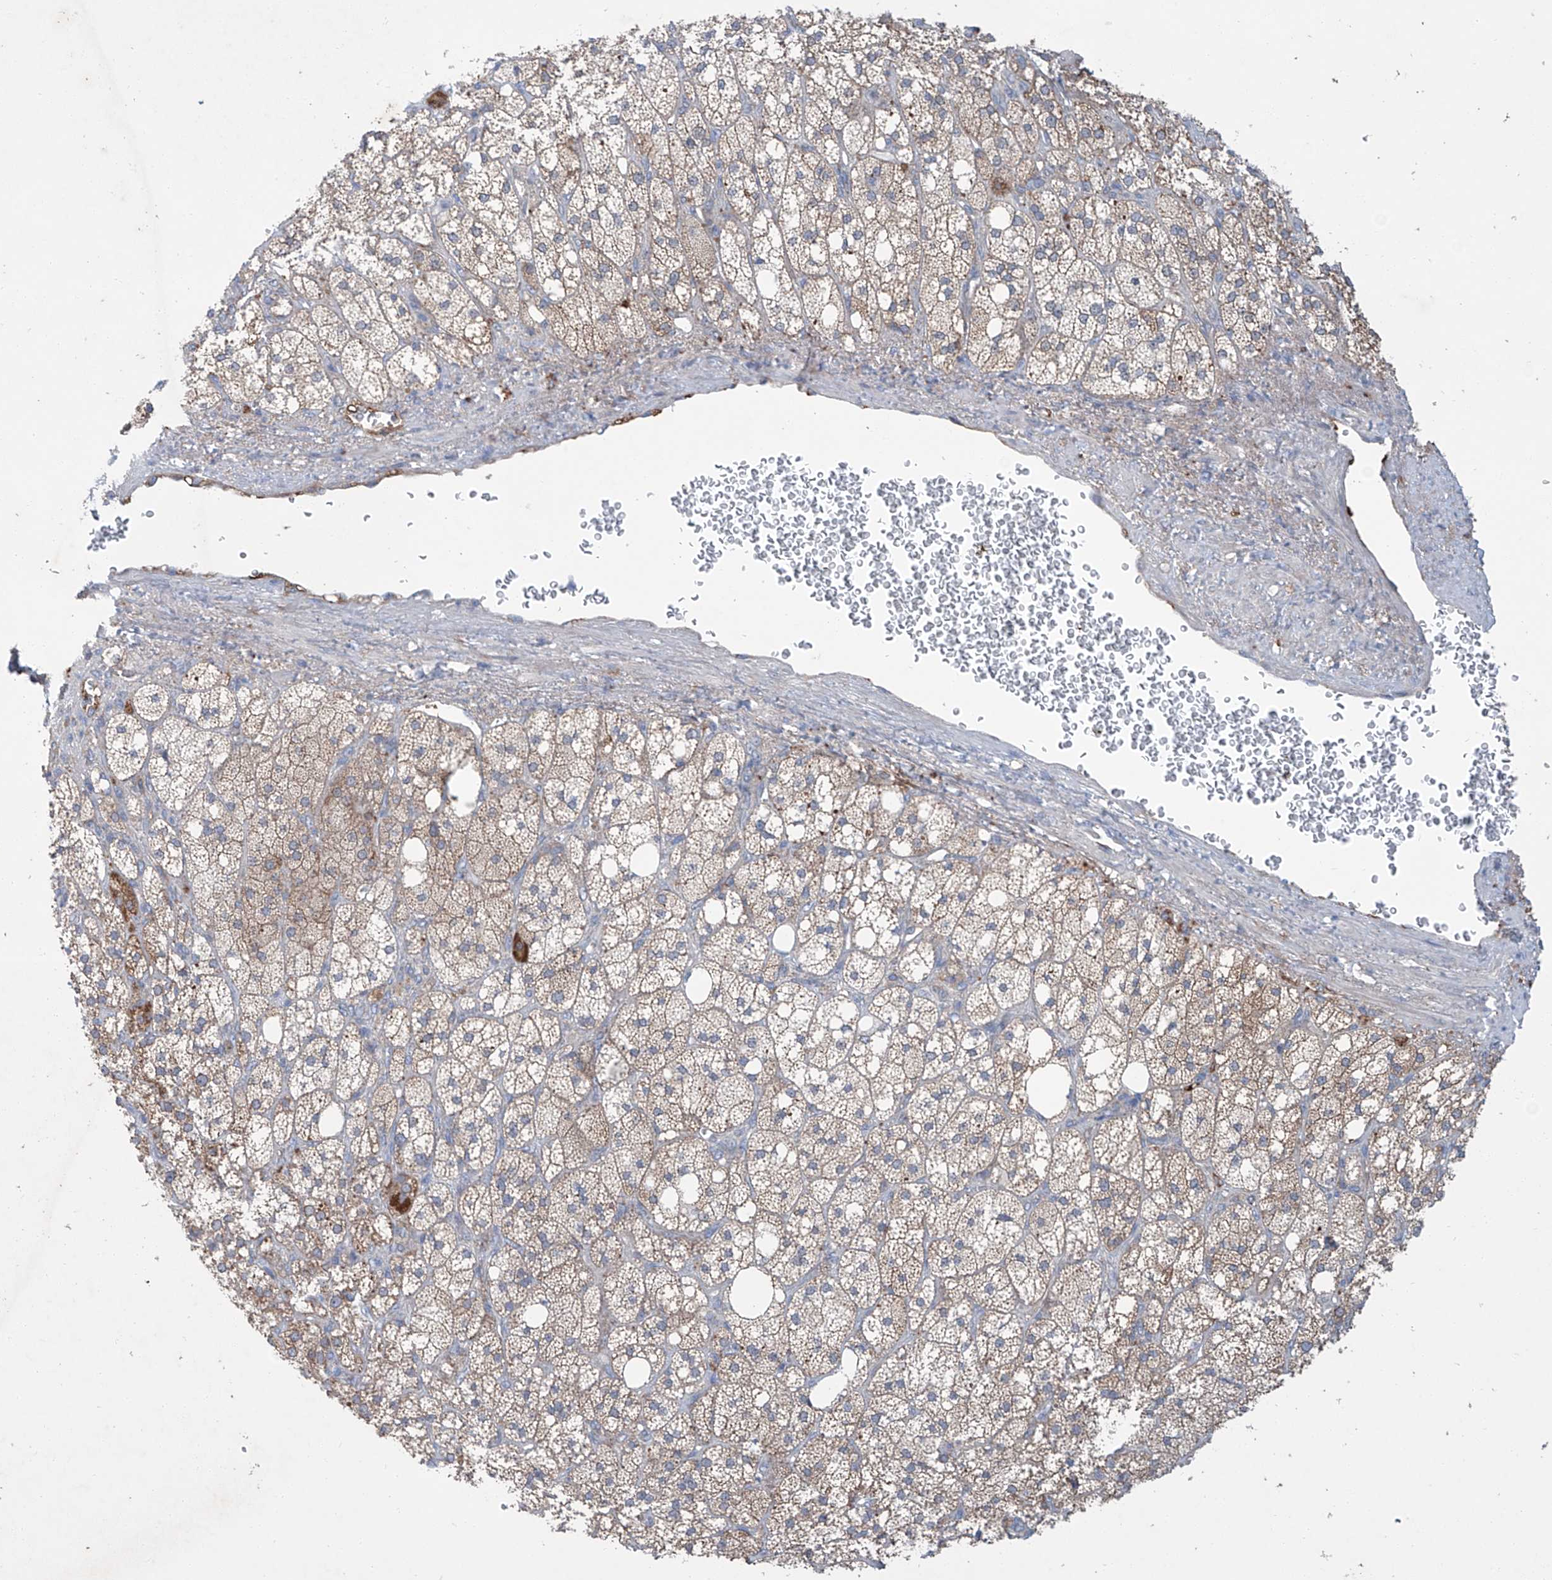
{"staining": {"intensity": "moderate", "quantity": "25%-75%", "location": "cytoplasmic/membranous"}, "tissue": "adrenal gland", "cell_type": "Glandular cells", "image_type": "normal", "snomed": [{"axis": "morphology", "description": "Normal tissue, NOS"}, {"axis": "topography", "description": "Adrenal gland"}], "caption": "Glandular cells display medium levels of moderate cytoplasmic/membranous positivity in approximately 25%-75% of cells in unremarkable adrenal gland.", "gene": "SIX4", "patient": {"sex": "male", "age": 61}}